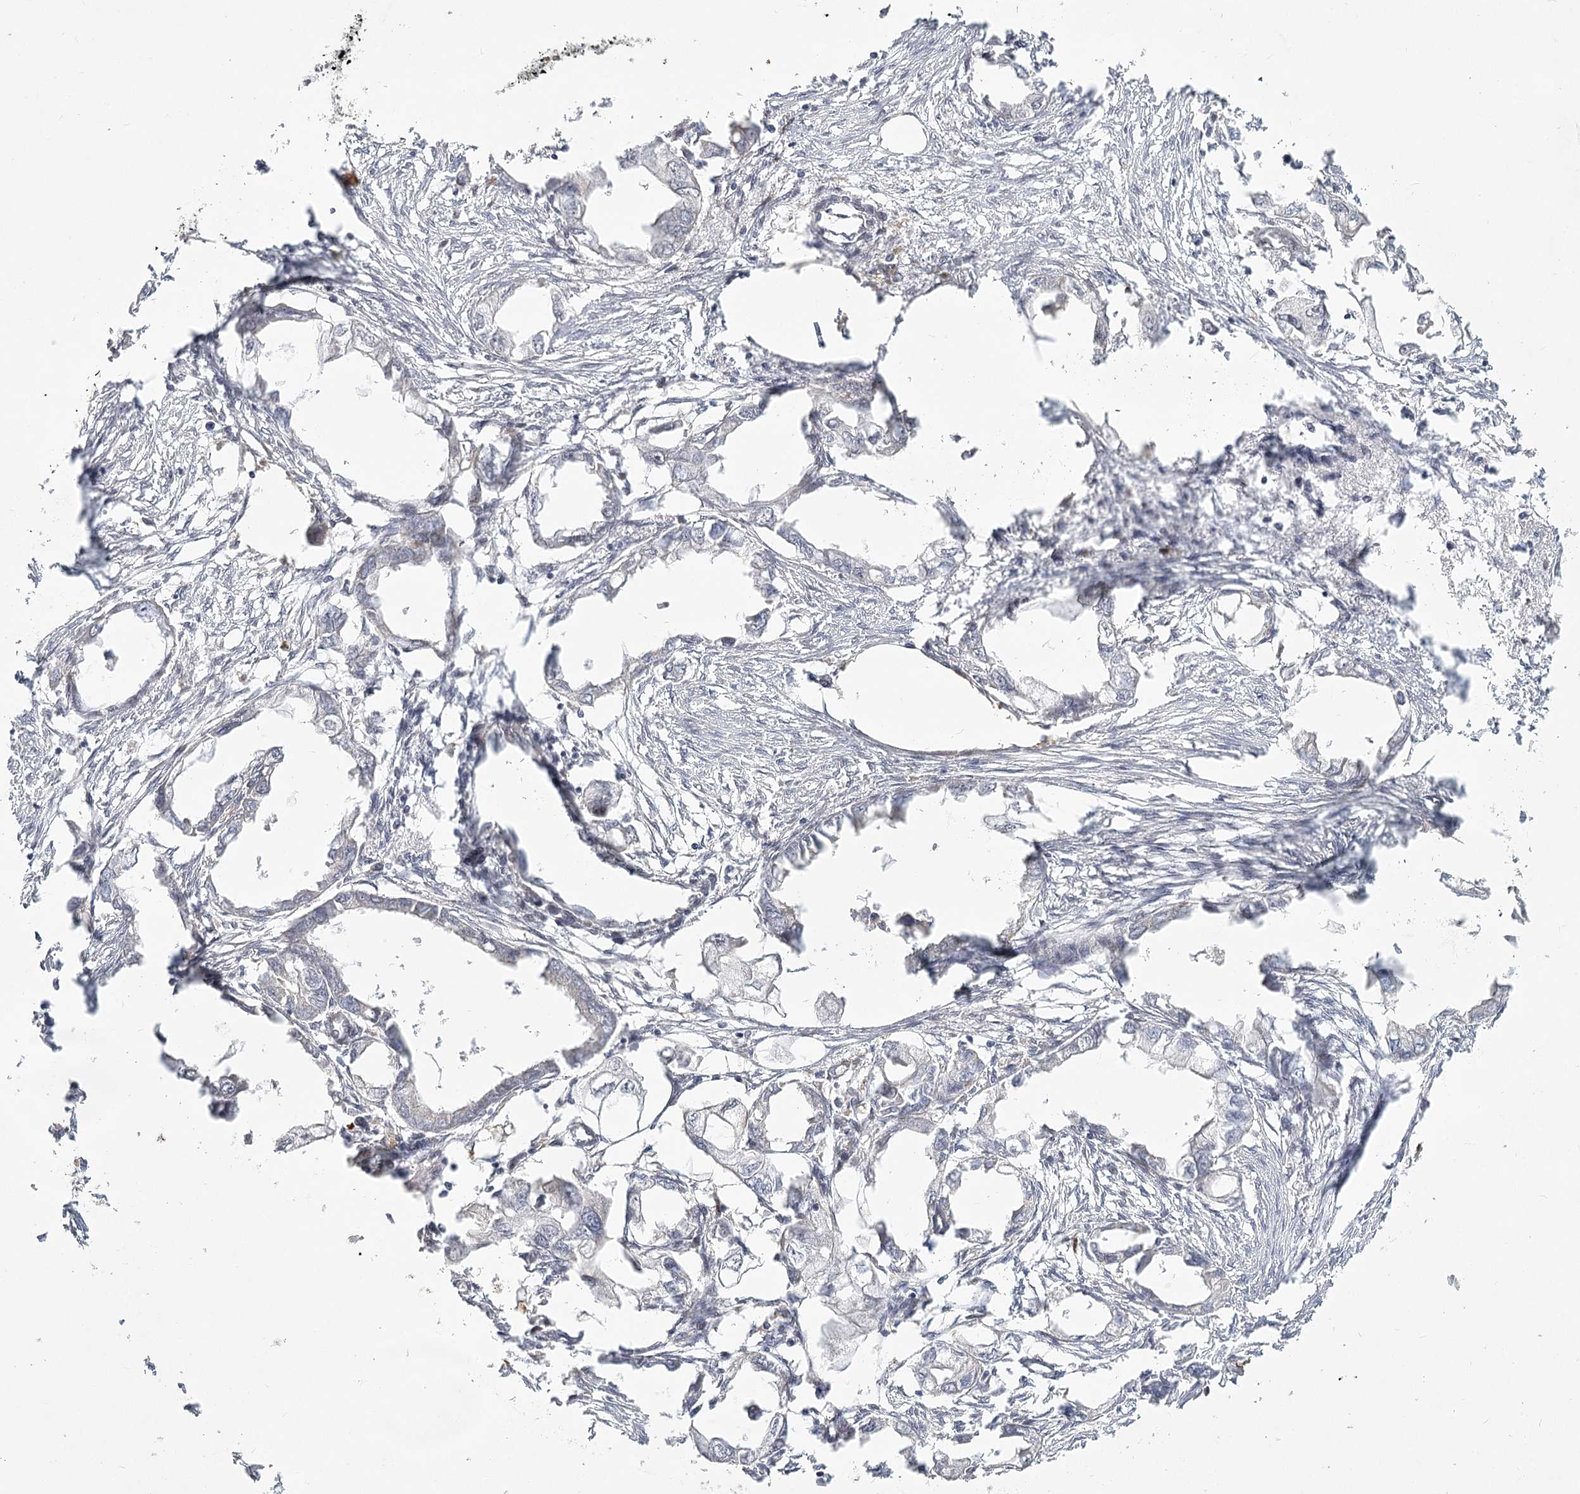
{"staining": {"intensity": "negative", "quantity": "none", "location": "none"}, "tissue": "endometrial cancer", "cell_type": "Tumor cells", "image_type": "cancer", "snomed": [{"axis": "morphology", "description": "Adenocarcinoma, NOS"}, {"axis": "morphology", "description": "Adenocarcinoma, metastatic, NOS"}, {"axis": "topography", "description": "Adipose tissue"}, {"axis": "topography", "description": "Endometrium"}], "caption": "The IHC photomicrograph has no significant expression in tumor cells of endometrial cancer (metastatic adenocarcinoma) tissue.", "gene": "EXOSC7", "patient": {"sex": "female", "age": 67}}